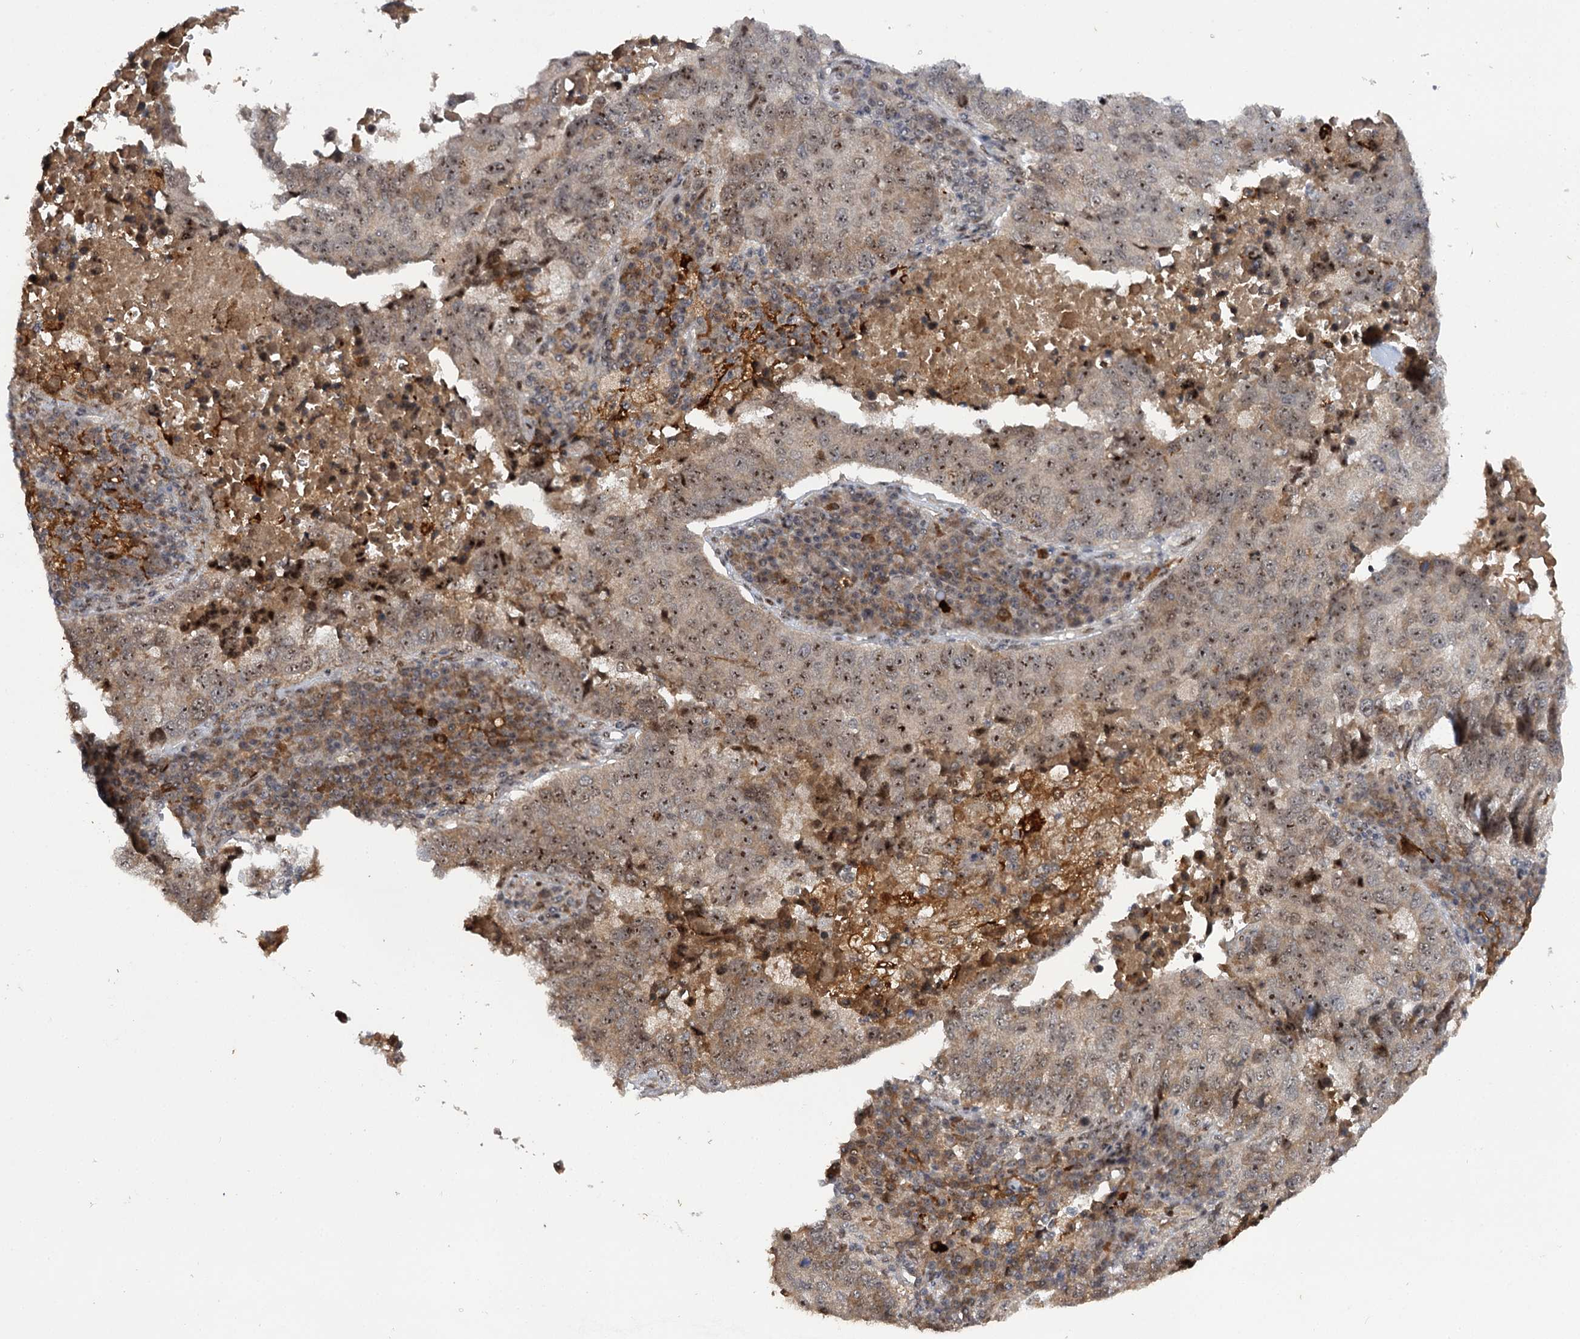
{"staining": {"intensity": "moderate", "quantity": ">75%", "location": "nuclear"}, "tissue": "lung cancer", "cell_type": "Tumor cells", "image_type": "cancer", "snomed": [{"axis": "morphology", "description": "Squamous cell carcinoma, NOS"}, {"axis": "topography", "description": "Lung"}], "caption": "Immunohistochemical staining of human squamous cell carcinoma (lung) shows moderate nuclear protein positivity in approximately >75% of tumor cells.", "gene": "BUD13", "patient": {"sex": "male", "age": 73}}